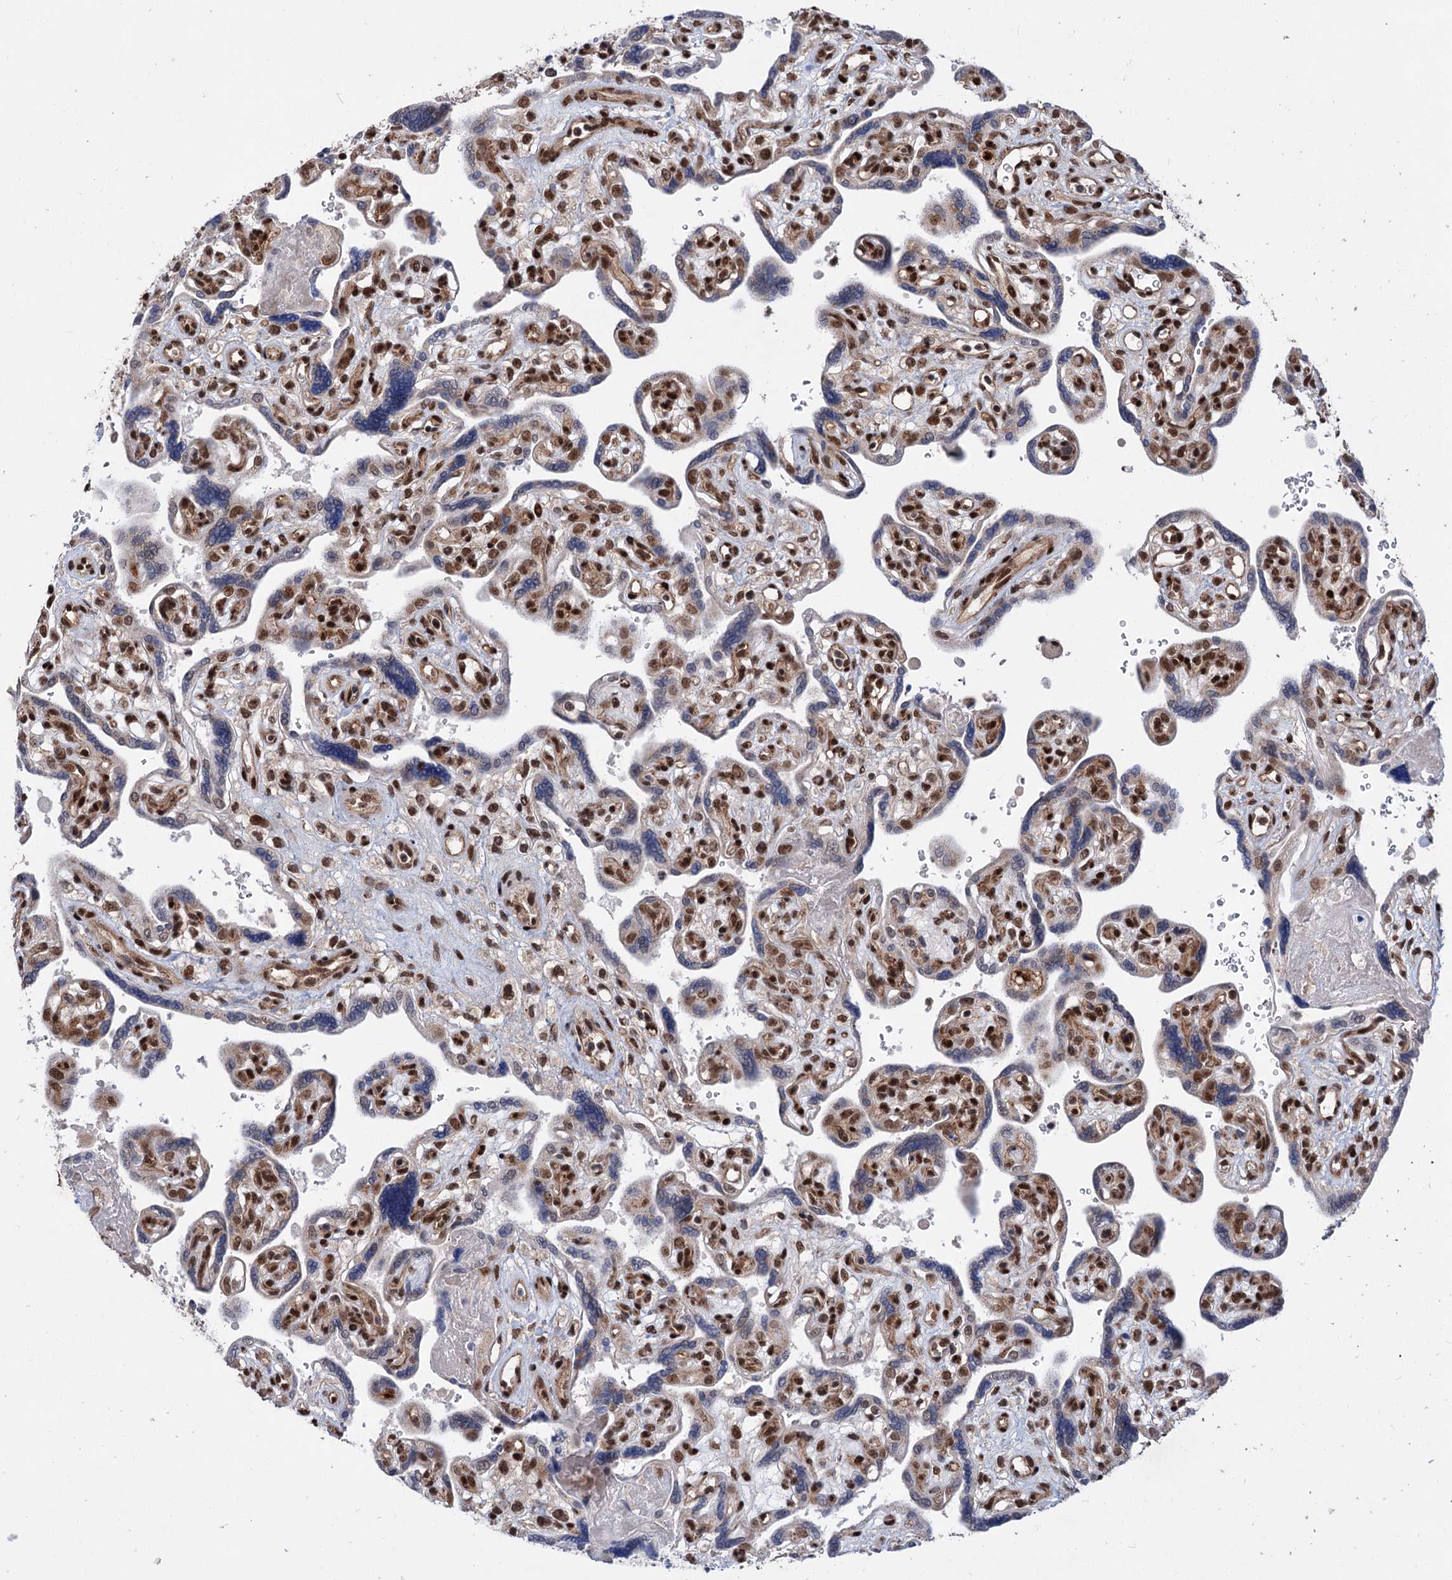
{"staining": {"intensity": "moderate", "quantity": "25%-75%", "location": "nuclear"}, "tissue": "placenta", "cell_type": "Trophoblastic cells", "image_type": "normal", "snomed": [{"axis": "morphology", "description": "Normal tissue, NOS"}, {"axis": "topography", "description": "Placenta"}], "caption": "Immunohistochemistry (IHC) staining of benign placenta, which exhibits medium levels of moderate nuclear expression in about 25%-75% of trophoblastic cells indicating moderate nuclear protein positivity. The staining was performed using DAB (brown) for protein detection and nuclei were counterstained in hematoxylin (blue).", "gene": "MAML1", "patient": {"sex": "female", "age": 39}}